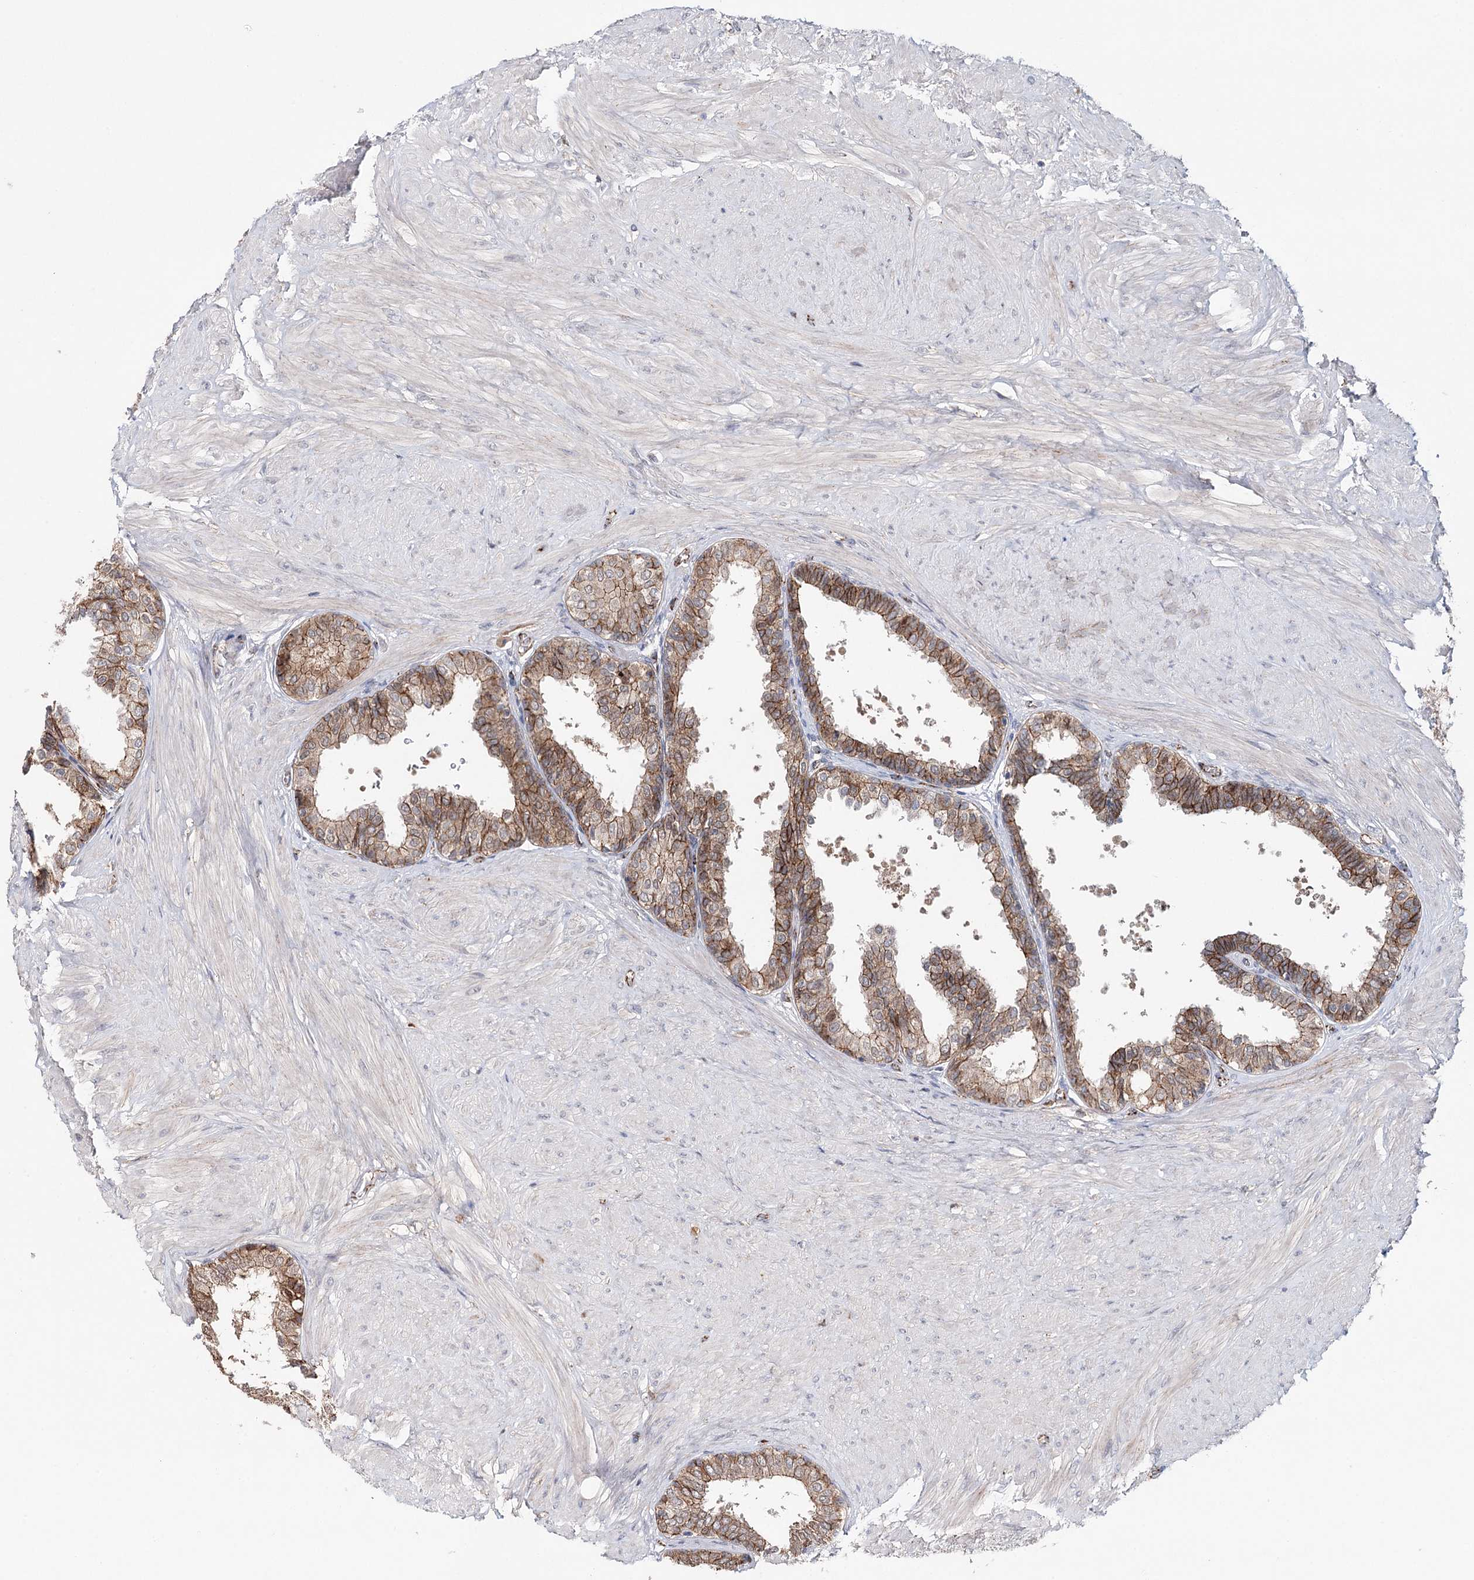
{"staining": {"intensity": "strong", "quantity": ">75%", "location": "cytoplasmic/membranous"}, "tissue": "prostate", "cell_type": "Glandular cells", "image_type": "normal", "snomed": [{"axis": "morphology", "description": "Normal tissue, NOS"}, {"axis": "topography", "description": "Prostate"}], "caption": "The immunohistochemical stain shows strong cytoplasmic/membranous positivity in glandular cells of normal prostate.", "gene": "PKP4", "patient": {"sex": "male", "age": 48}}